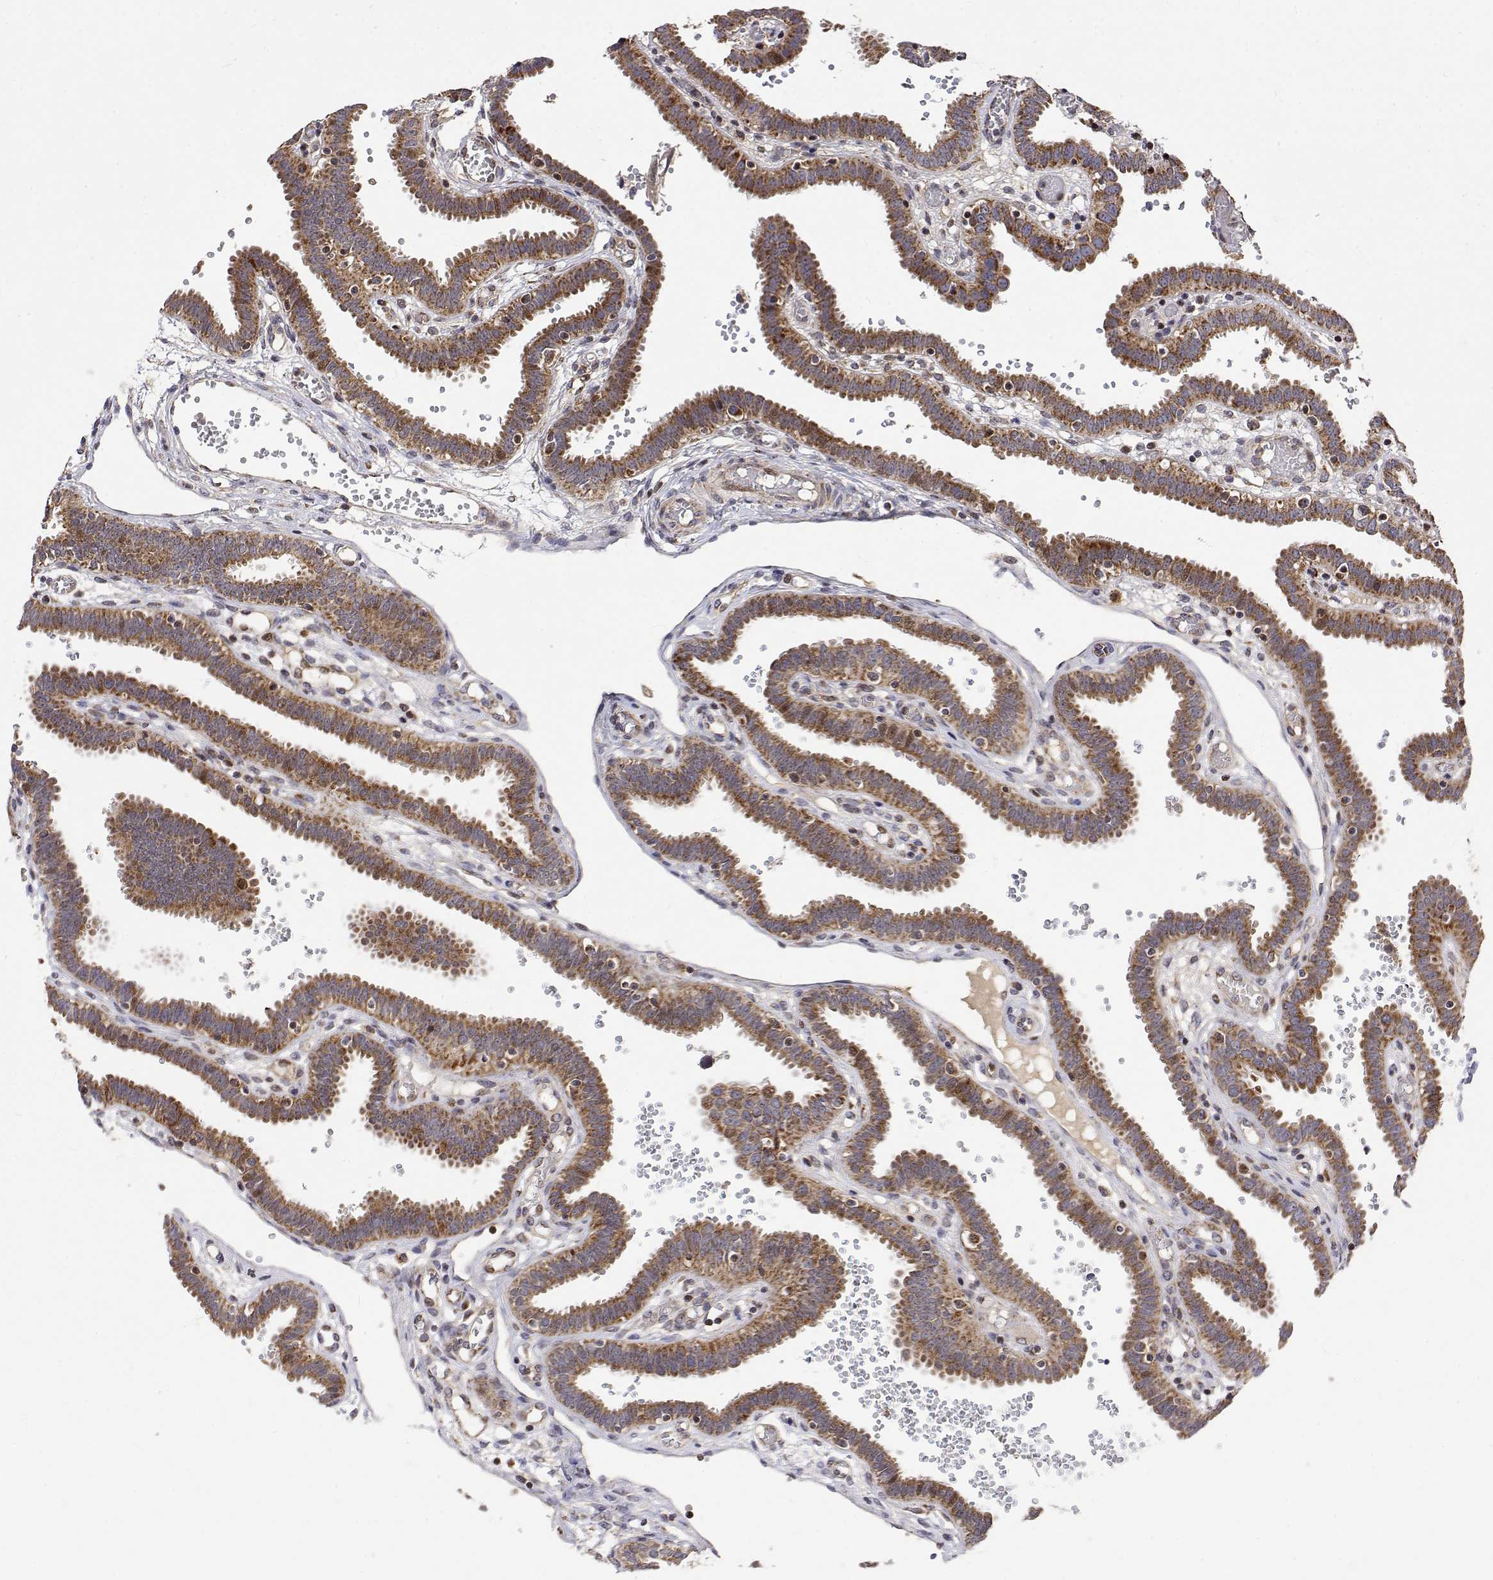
{"staining": {"intensity": "moderate", "quantity": ">75%", "location": "cytoplasmic/membranous"}, "tissue": "fallopian tube", "cell_type": "Glandular cells", "image_type": "normal", "snomed": [{"axis": "morphology", "description": "Normal tissue, NOS"}, {"axis": "topography", "description": "Fallopian tube"}], "caption": "Protein positivity by immunohistochemistry (IHC) reveals moderate cytoplasmic/membranous expression in about >75% of glandular cells in unremarkable fallopian tube.", "gene": "GADD45GIP1", "patient": {"sex": "female", "age": 37}}